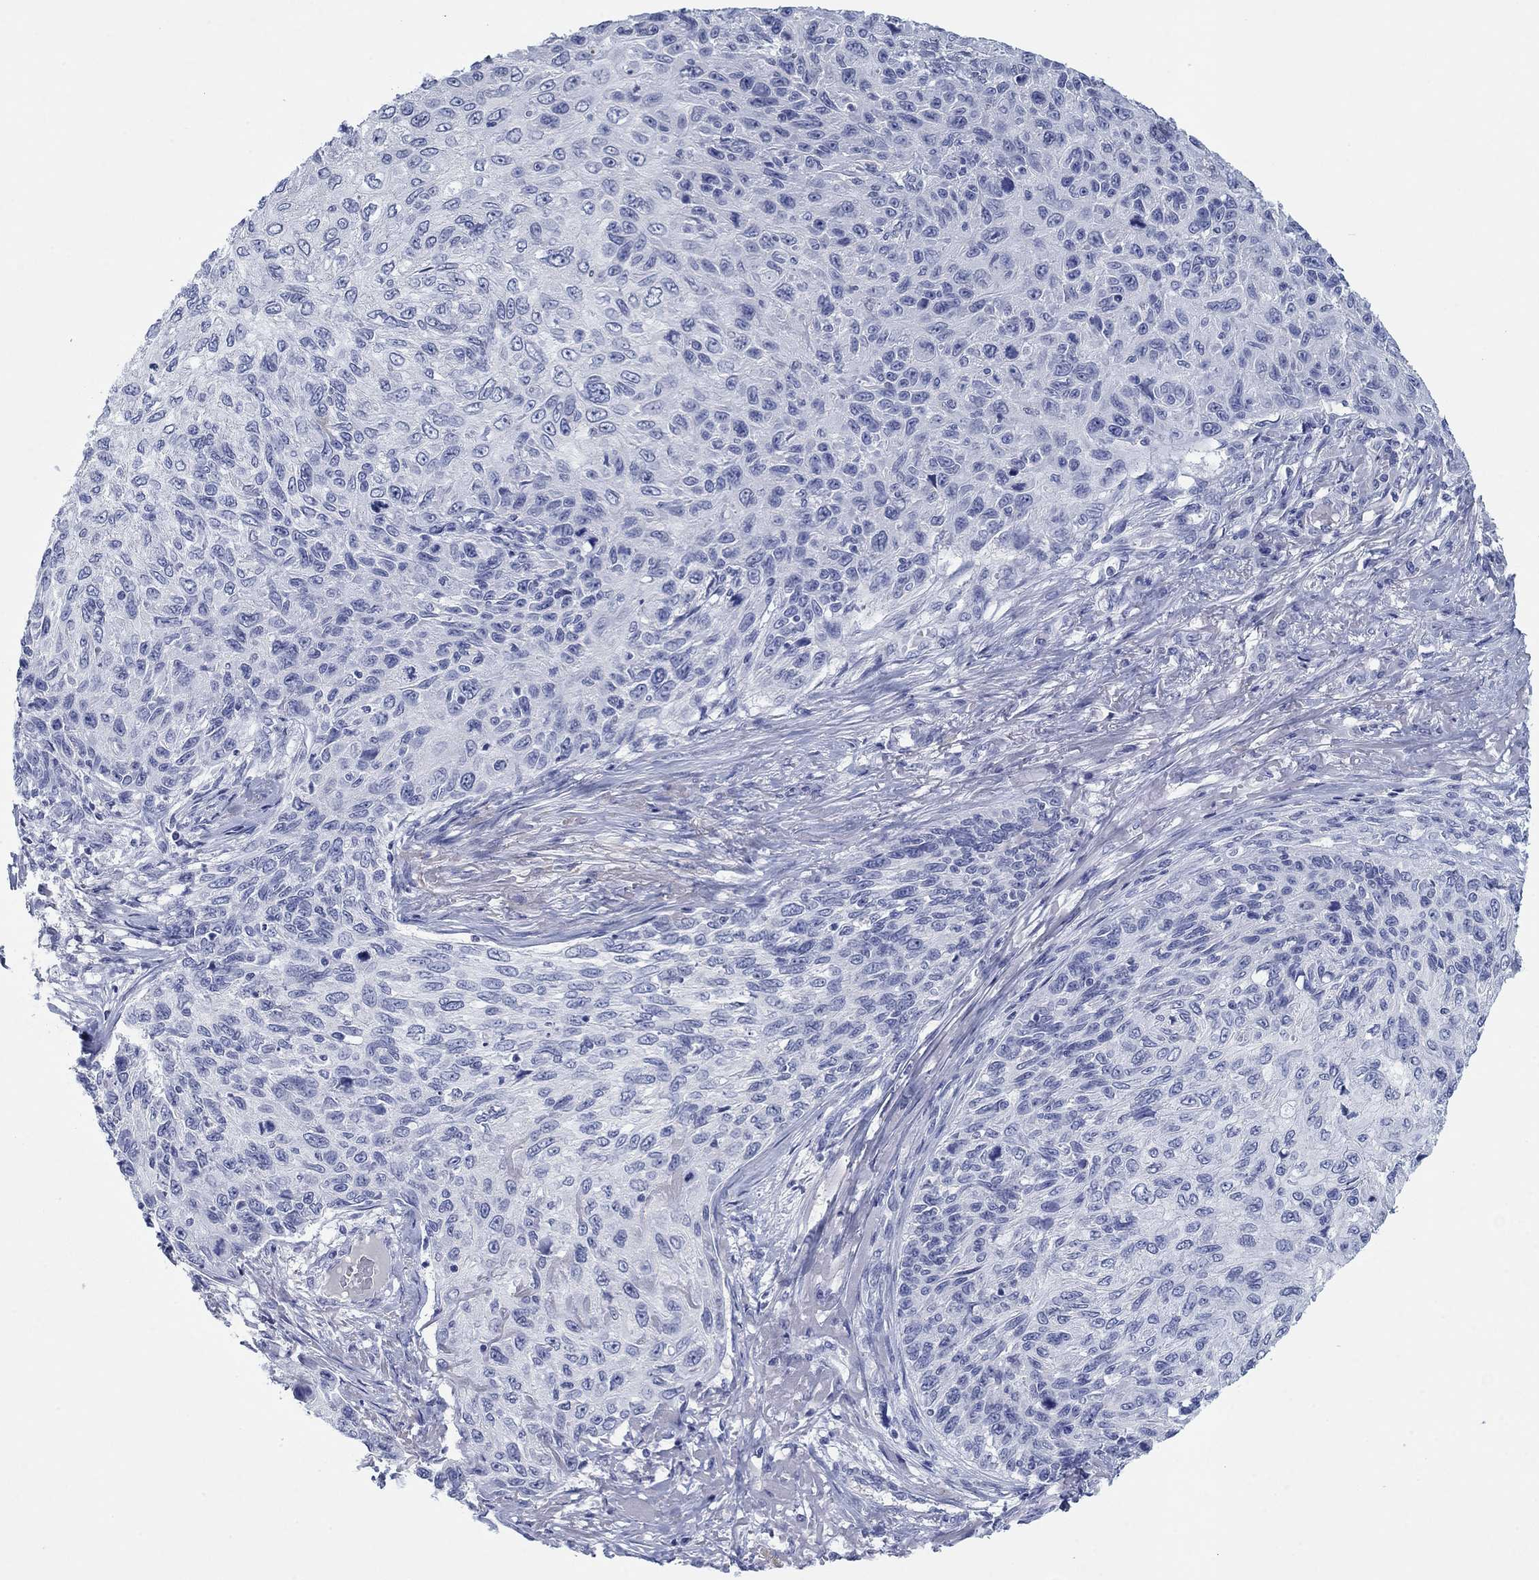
{"staining": {"intensity": "negative", "quantity": "none", "location": "none"}, "tissue": "skin cancer", "cell_type": "Tumor cells", "image_type": "cancer", "snomed": [{"axis": "morphology", "description": "Squamous cell carcinoma, NOS"}, {"axis": "topography", "description": "Skin"}], "caption": "Skin cancer was stained to show a protein in brown. There is no significant positivity in tumor cells.", "gene": "PDYN", "patient": {"sex": "male", "age": 92}}